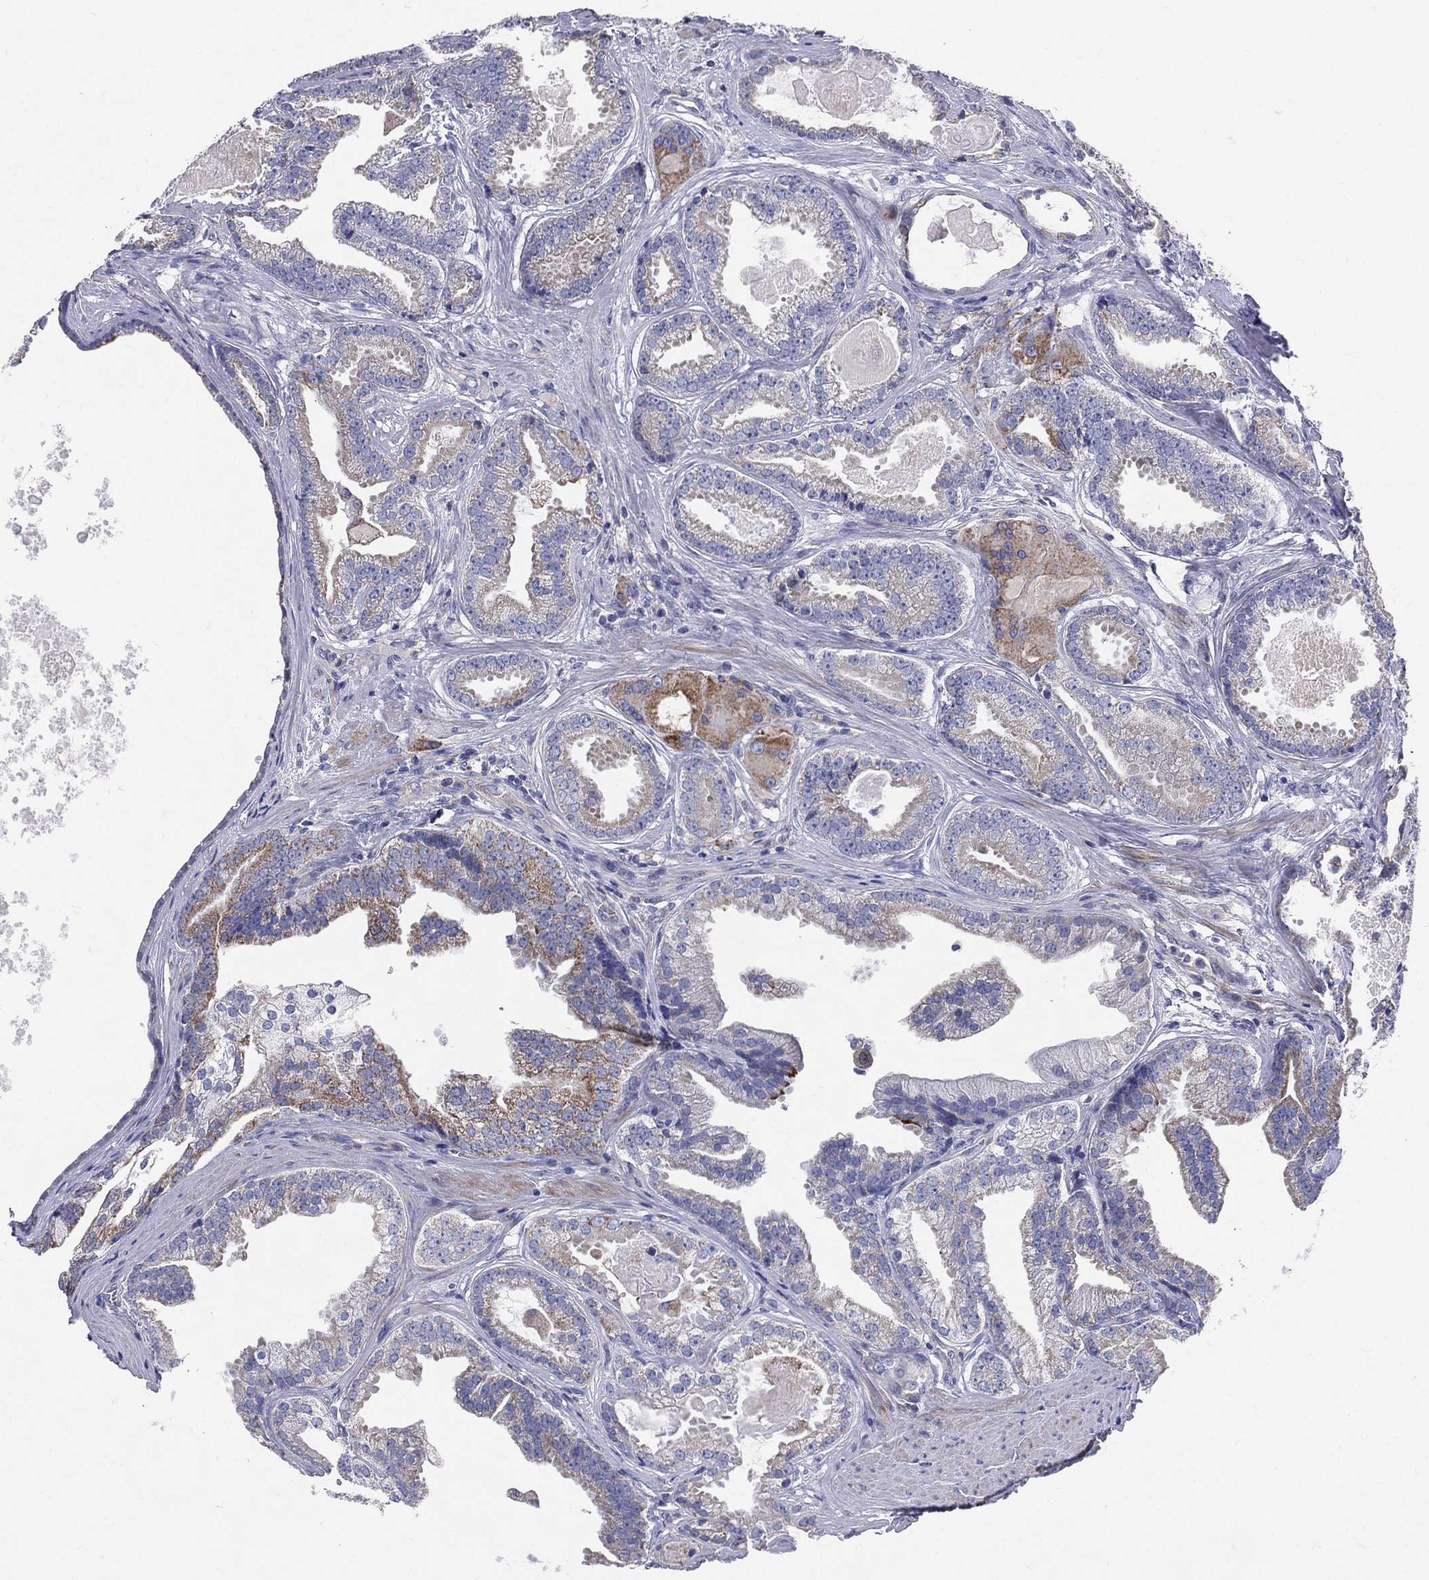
{"staining": {"intensity": "moderate", "quantity": "<25%", "location": "cytoplasmic/membranous"}, "tissue": "prostate cancer", "cell_type": "Tumor cells", "image_type": "cancer", "snomed": [{"axis": "morphology", "description": "Adenocarcinoma, NOS"}, {"axis": "morphology", "description": "Adenocarcinoma, High grade"}, {"axis": "topography", "description": "Prostate"}], "caption": "Prostate cancer (high-grade adenocarcinoma) stained with DAB (3,3'-diaminobenzidine) immunohistochemistry (IHC) reveals low levels of moderate cytoplasmic/membranous staining in about <25% of tumor cells.", "gene": "PWWP3A", "patient": {"sex": "male", "age": 64}}